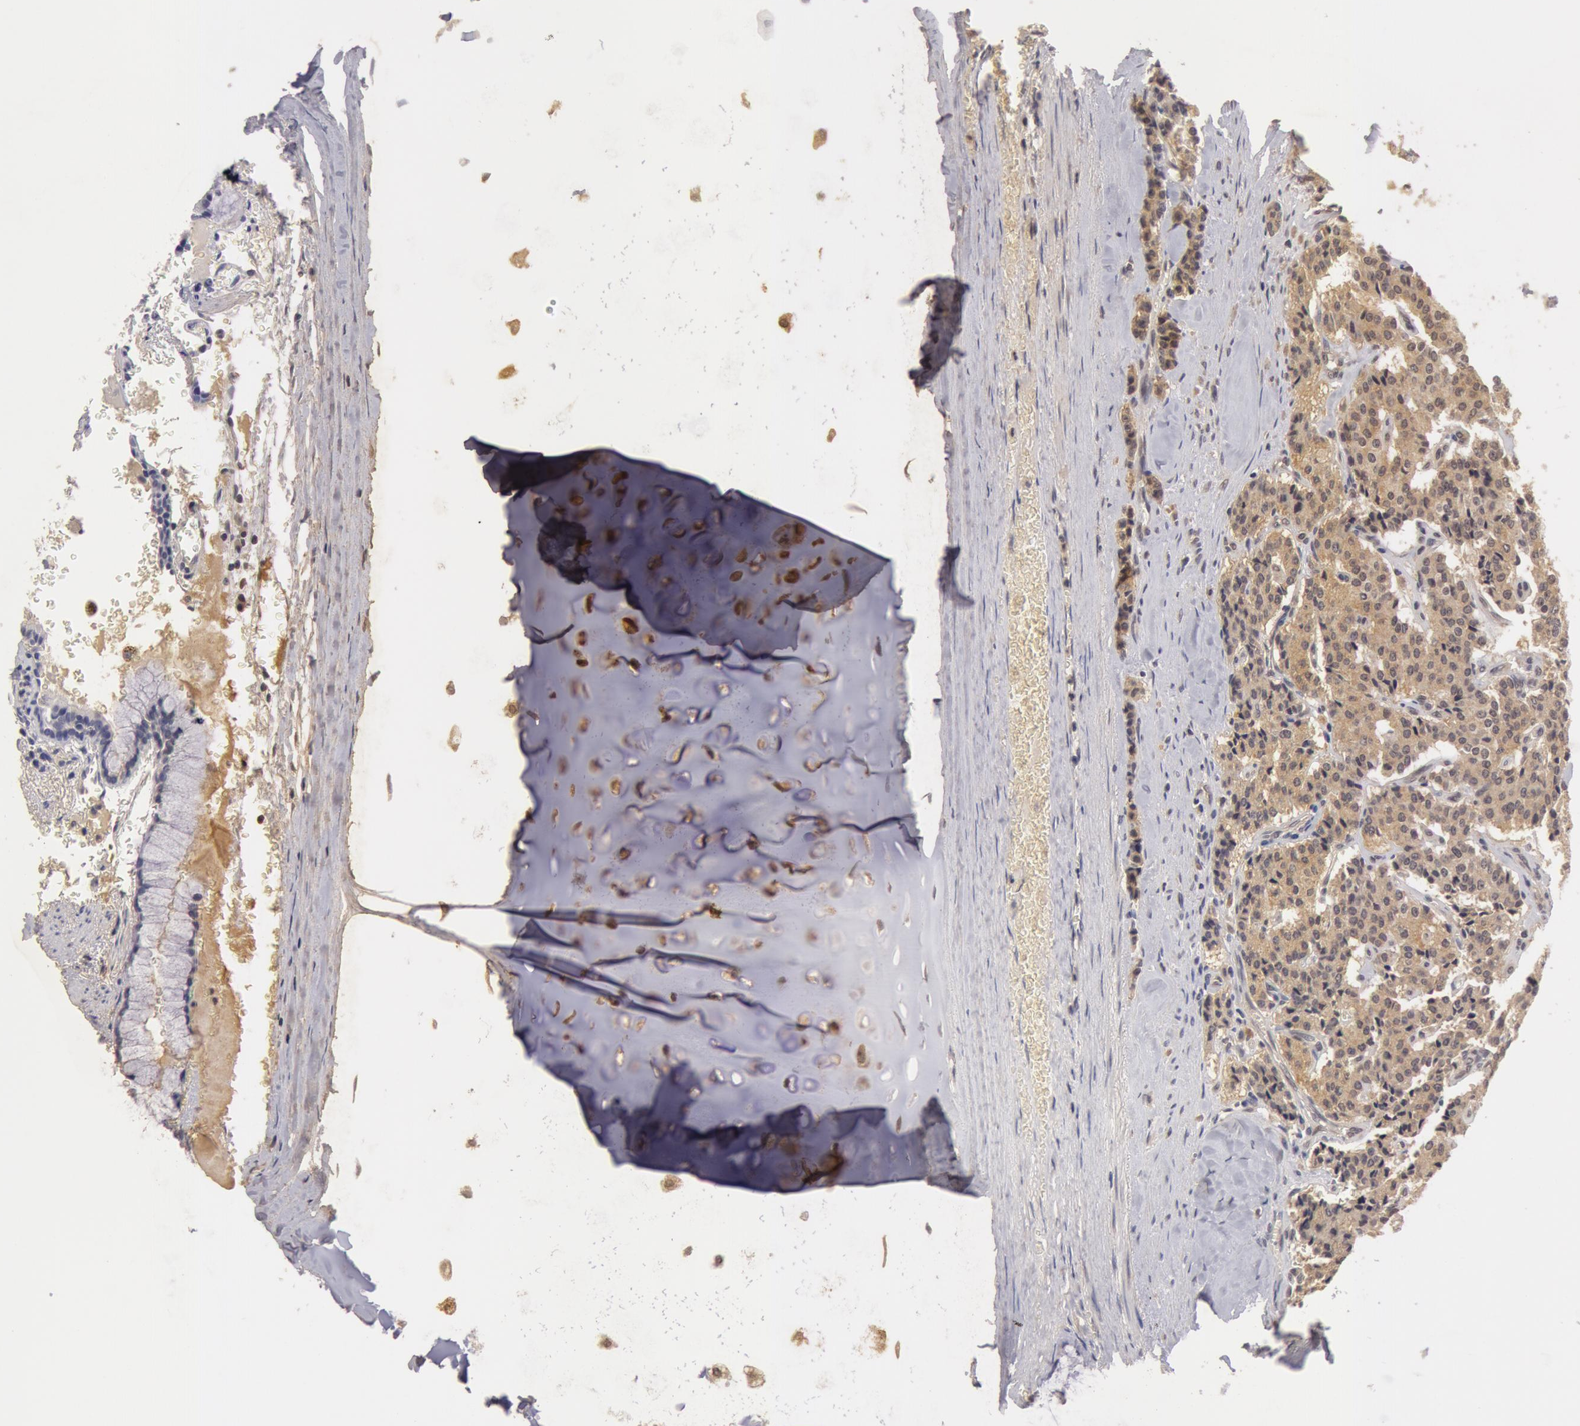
{"staining": {"intensity": "weak", "quantity": ">75%", "location": "cytoplasmic/membranous"}, "tissue": "carcinoid", "cell_type": "Tumor cells", "image_type": "cancer", "snomed": [{"axis": "morphology", "description": "Carcinoid, malignant, NOS"}, {"axis": "topography", "description": "Bronchus"}], "caption": "Carcinoid stained with immunohistochemistry (IHC) displays weak cytoplasmic/membranous positivity in about >75% of tumor cells.", "gene": "BCHE", "patient": {"sex": "male", "age": 55}}